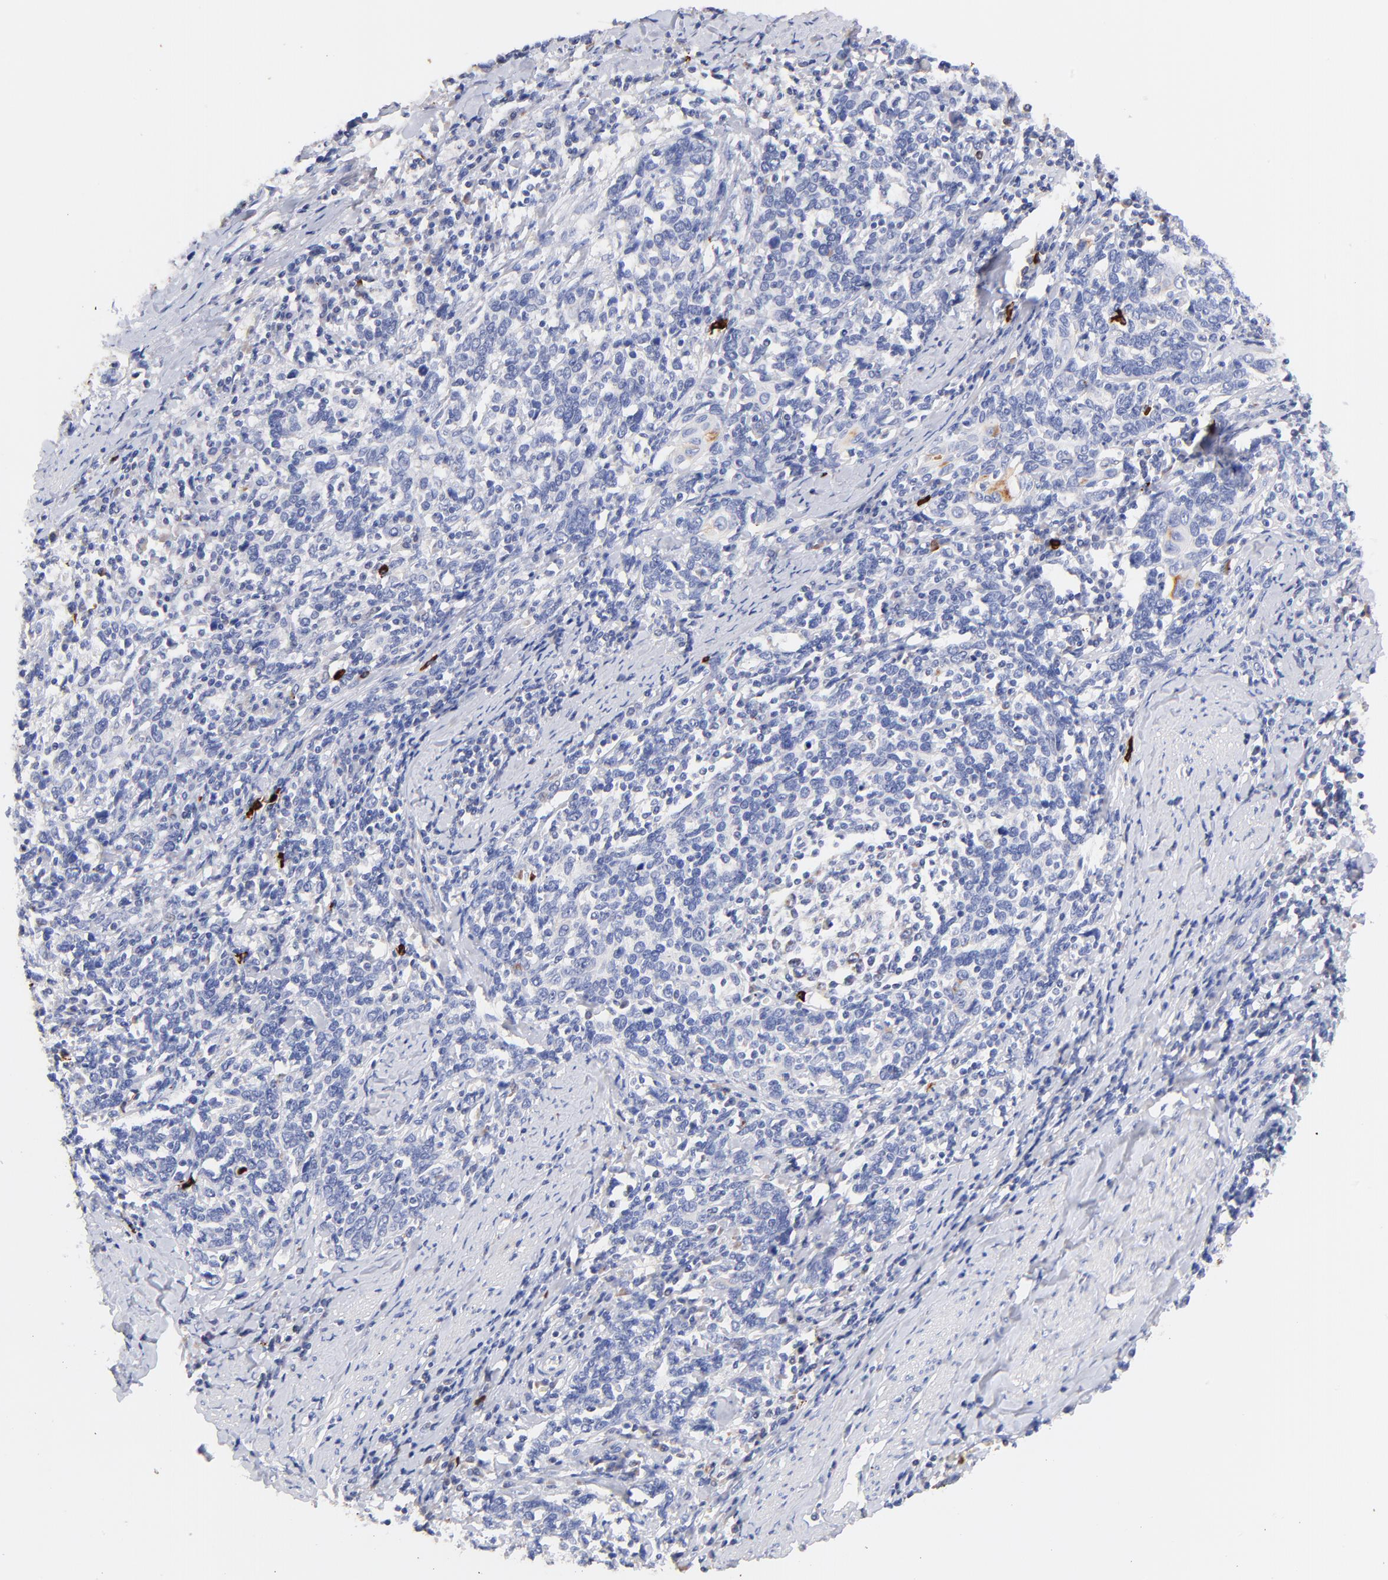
{"staining": {"intensity": "negative", "quantity": "none", "location": "none"}, "tissue": "cervical cancer", "cell_type": "Tumor cells", "image_type": "cancer", "snomed": [{"axis": "morphology", "description": "Squamous cell carcinoma, NOS"}, {"axis": "topography", "description": "Cervix"}], "caption": "High power microscopy image of an immunohistochemistry image of cervical cancer (squamous cell carcinoma), revealing no significant positivity in tumor cells.", "gene": "IGLV7-43", "patient": {"sex": "female", "age": 41}}